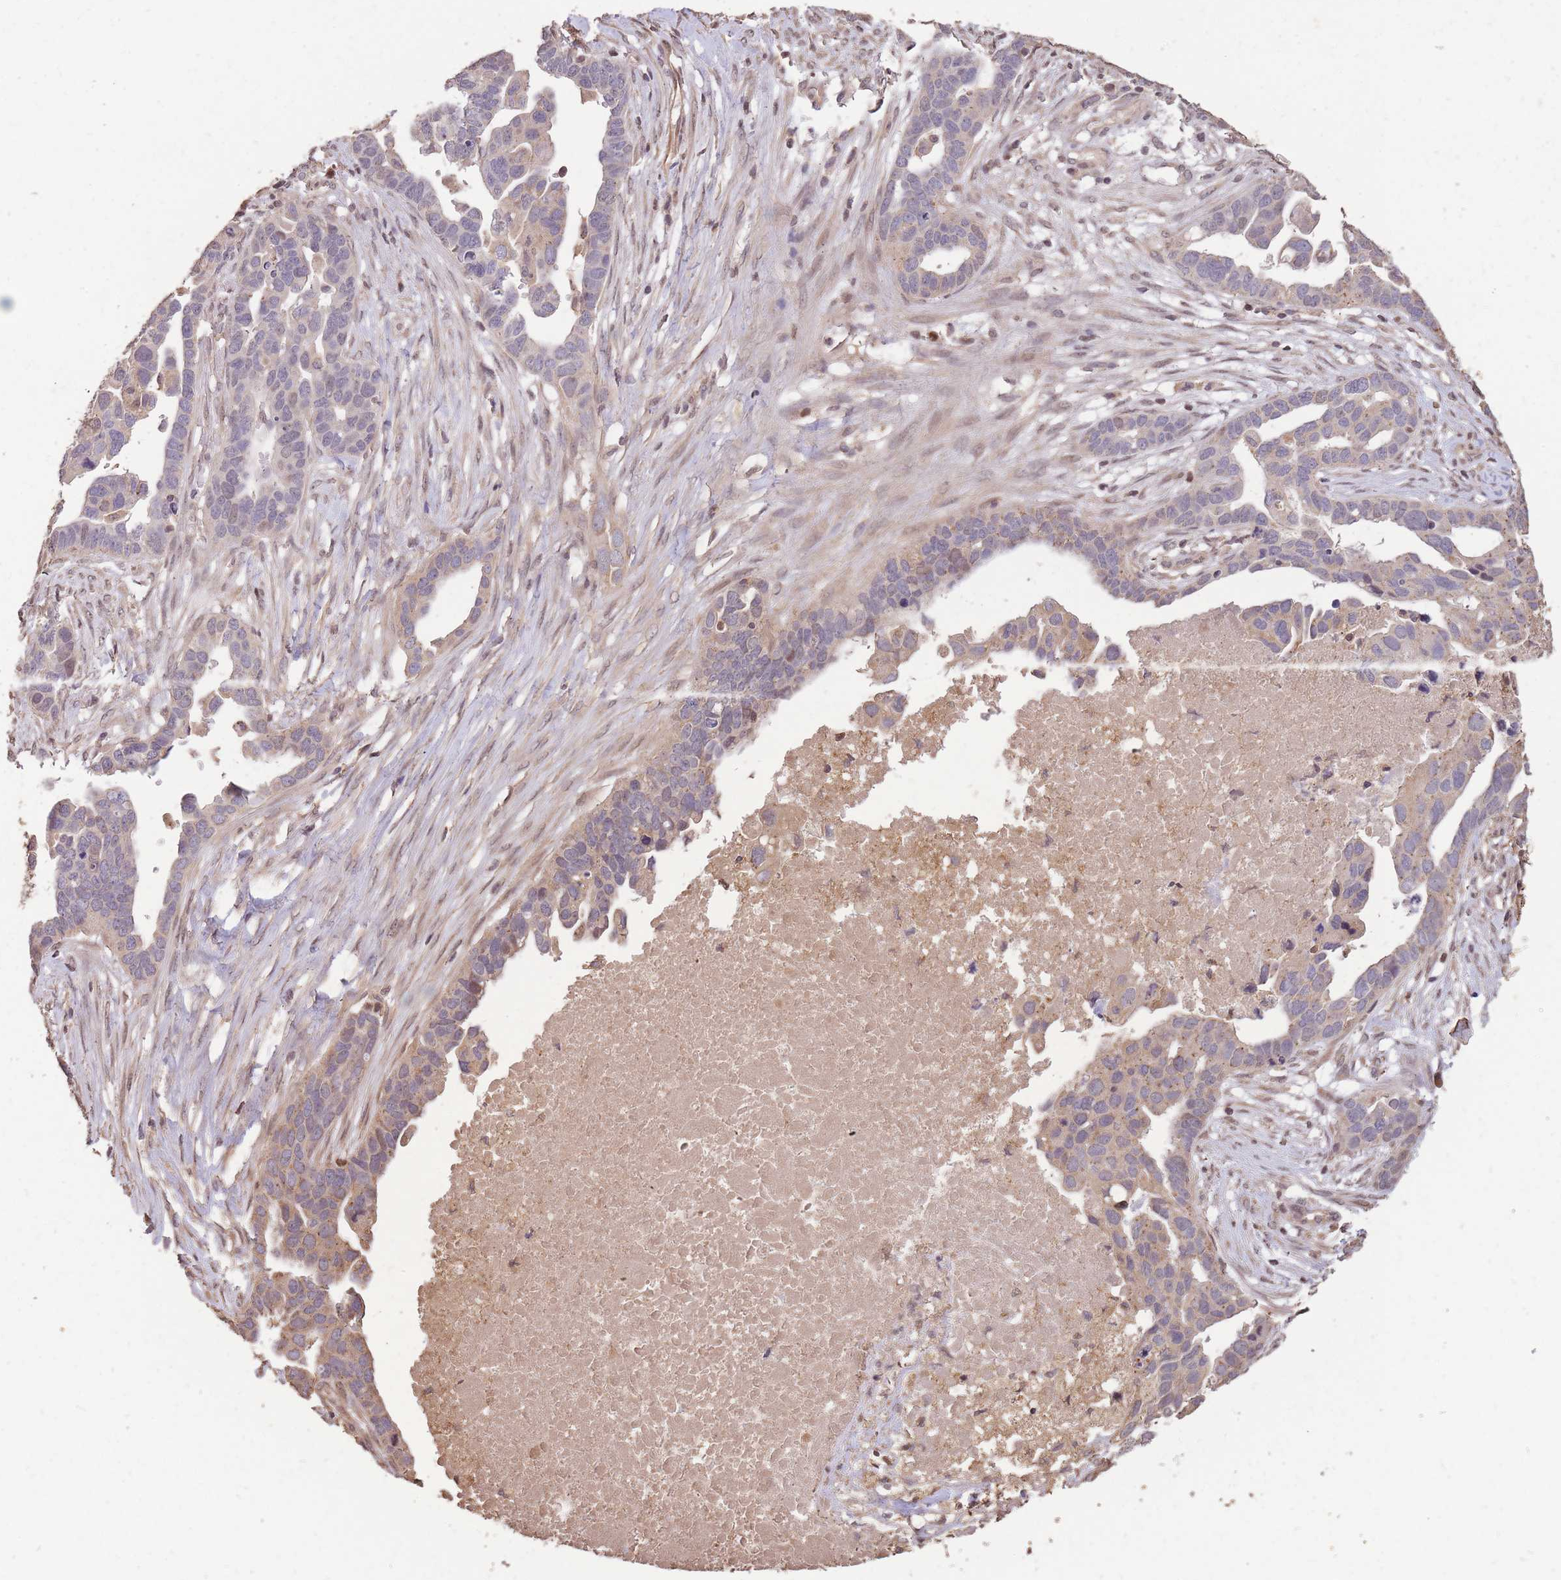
{"staining": {"intensity": "weak", "quantity": "<25%", "location": "cytoplasmic/membranous"}, "tissue": "ovarian cancer", "cell_type": "Tumor cells", "image_type": "cancer", "snomed": [{"axis": "morphology", "description": "Cystadenocarcinoma, serous, NOS"}, {"axis": "topography", "description": "Ovary"}], "caption": "Tumor cells are negative for brown protein staining in ovarian cancer.", "gene": "RGS14", "patient": {"sex": "female", "age": 54}}